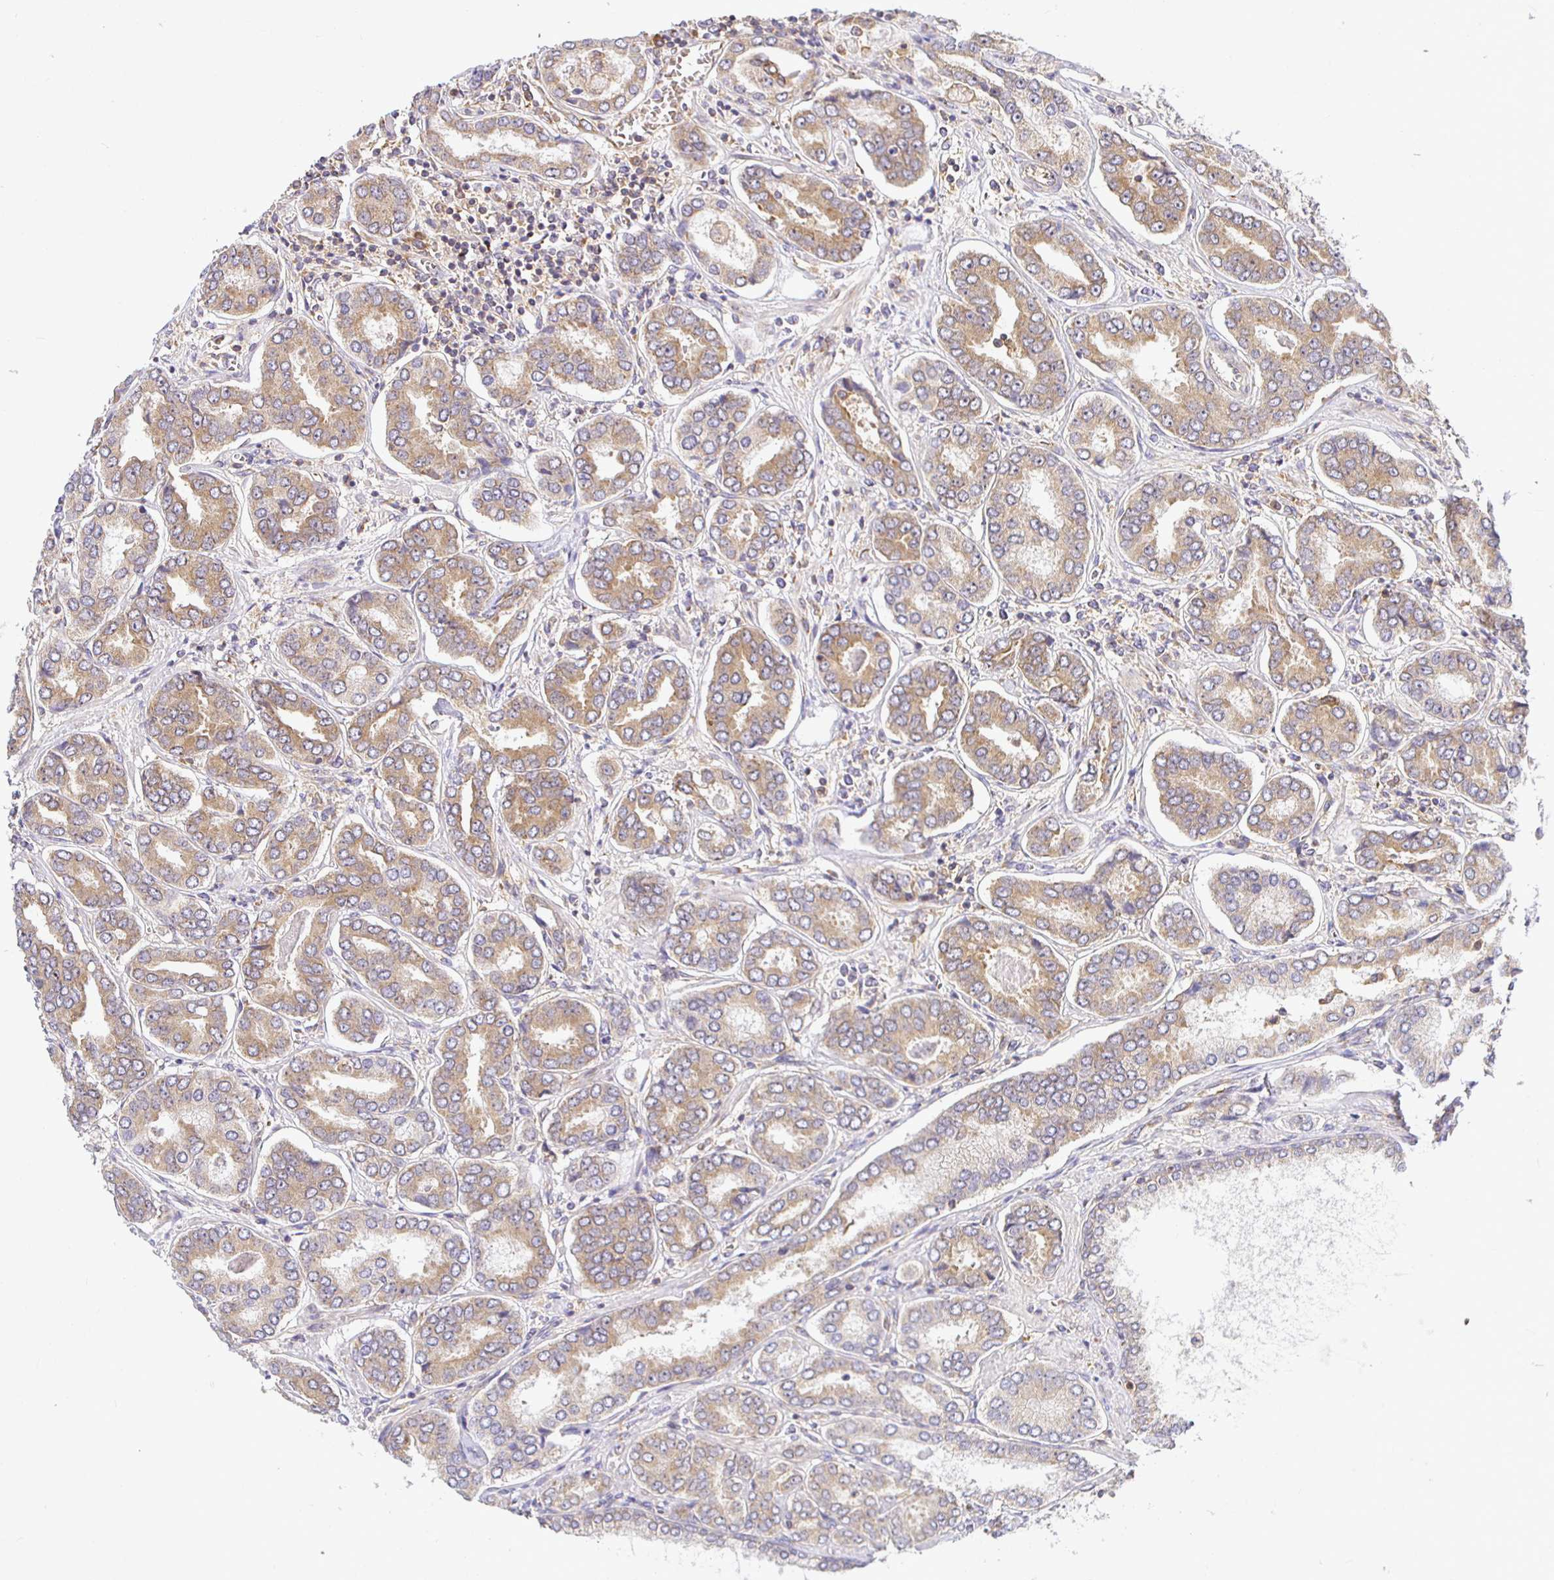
{"staining": {"intensity": "moderate", "quantity": ">75%", "location": "cytoplasmic/membranous"}, "tissue": "prostate cancer", "cell_type": "Tumor cells", "image_type": "cancer", "snomed": [{"axis": "morphology", "description": "Adenocarcinoma, High grade"}, {"axis": "topography", "description": "Prostate"}], "caption": "High-magnification brightfield microscopy of adenocarcinoma (high-grade) (prostate) stained with DAB (brown) and counterstained with hematoxylin (blue). tumor cells exhibit moderate cytoplasmic/membranous expression is seen in approximately>75% of cells.", "gene": "IRAK1", "patient": {"sex": "male", "age": 72}}